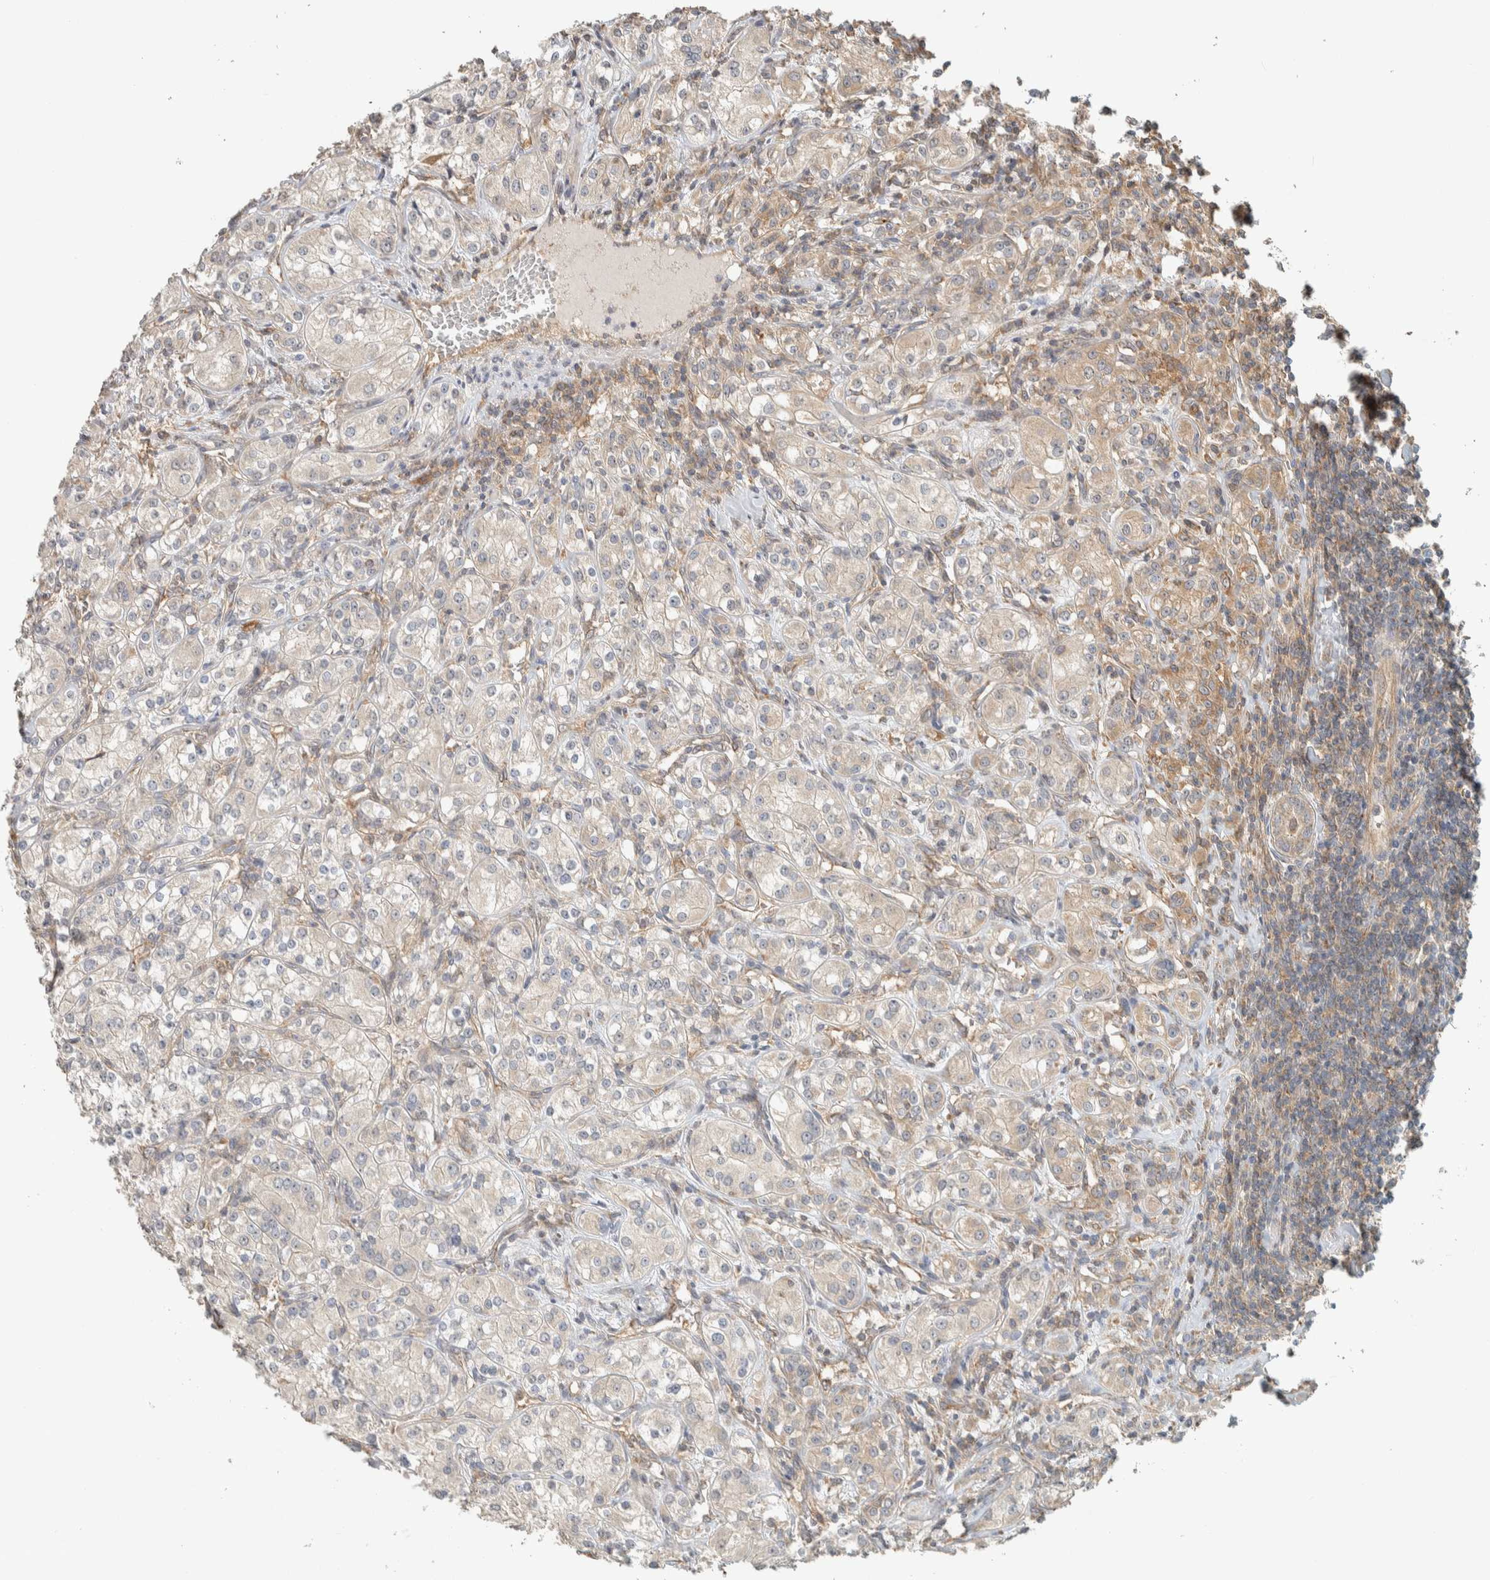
{"staining": {"intensity": "weak", "quantity": "25%-75%", "location": "cytoplasmic/membranous"}, "tissue": "renal cancer", "cell_type": "Tumor cells", "image_type": "cancer", "snomed": [{"axis": "morphology", "description": "Adenocarcinoma, NOS"}, {"axis": "topography", "description": "Kidney"}], "caption": "Immunohistochemistry (IHC) of human renal adenocarcinoma reveals low levels of weak cytoplasmic/membranous staining in about 25%-75% of tumor cells.", "gene": "PDE7B", "patient": {"sex": "male", "age": 77}}